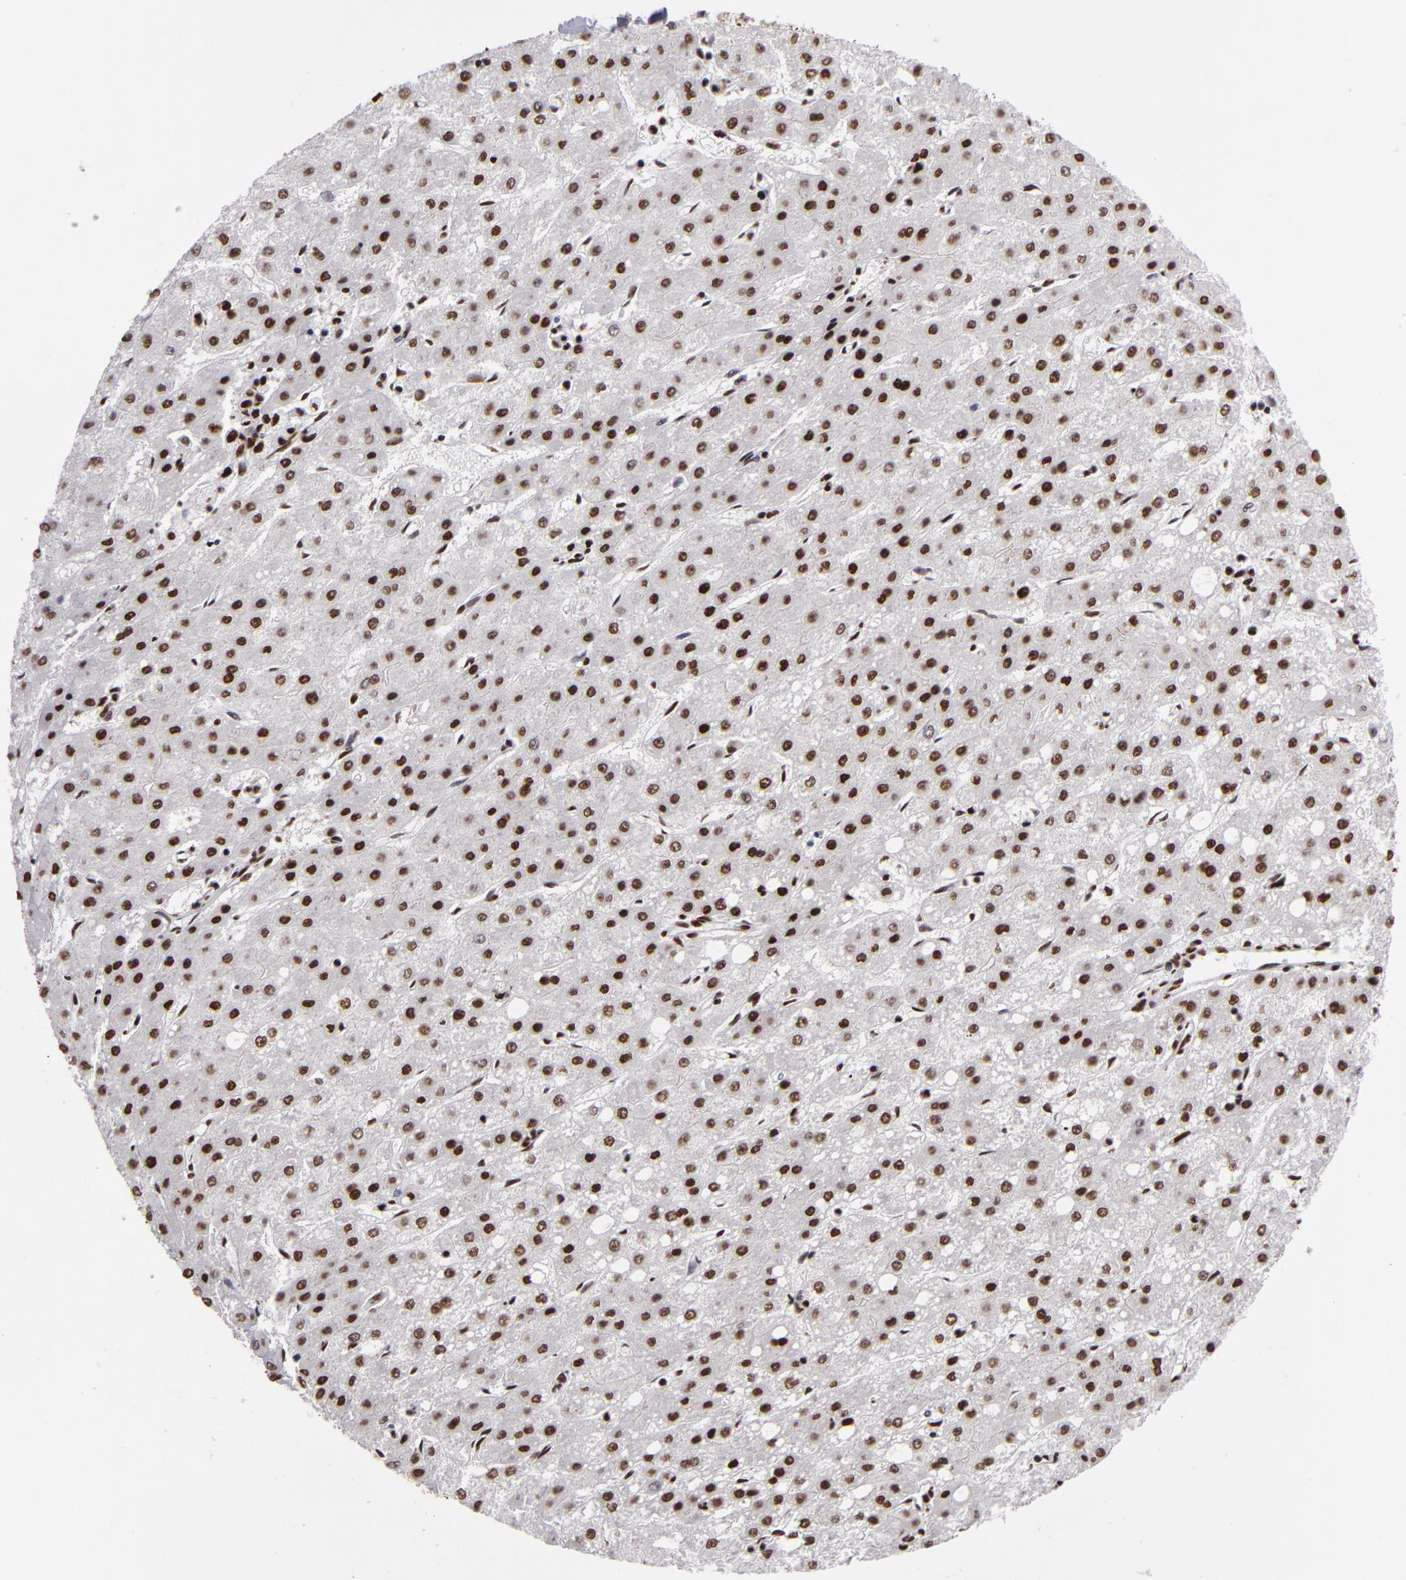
{"staining": {"intensity": "moderate", "quantity": "25%-75%", "location": "nuclear"}, "tissue": "liver cancer", "cell_type": "Tumor cells", "image_type": "cancer", "snomed": [{"axis": "morphology", "description": "Carcinoma, Hepatocellular, NOS"}, {"axis": "topography", "description": "Liver"}], "caption": "Liver cancer was stained to show a protein in brown. There is medium levels of moderate nuclear expression in approximately 25%-75% of tumor cells. The protein is shown in brown color, while the nuclei are stained blue.", "gene": "SAFB", "patient": {"sex": "female", "age": 52}}